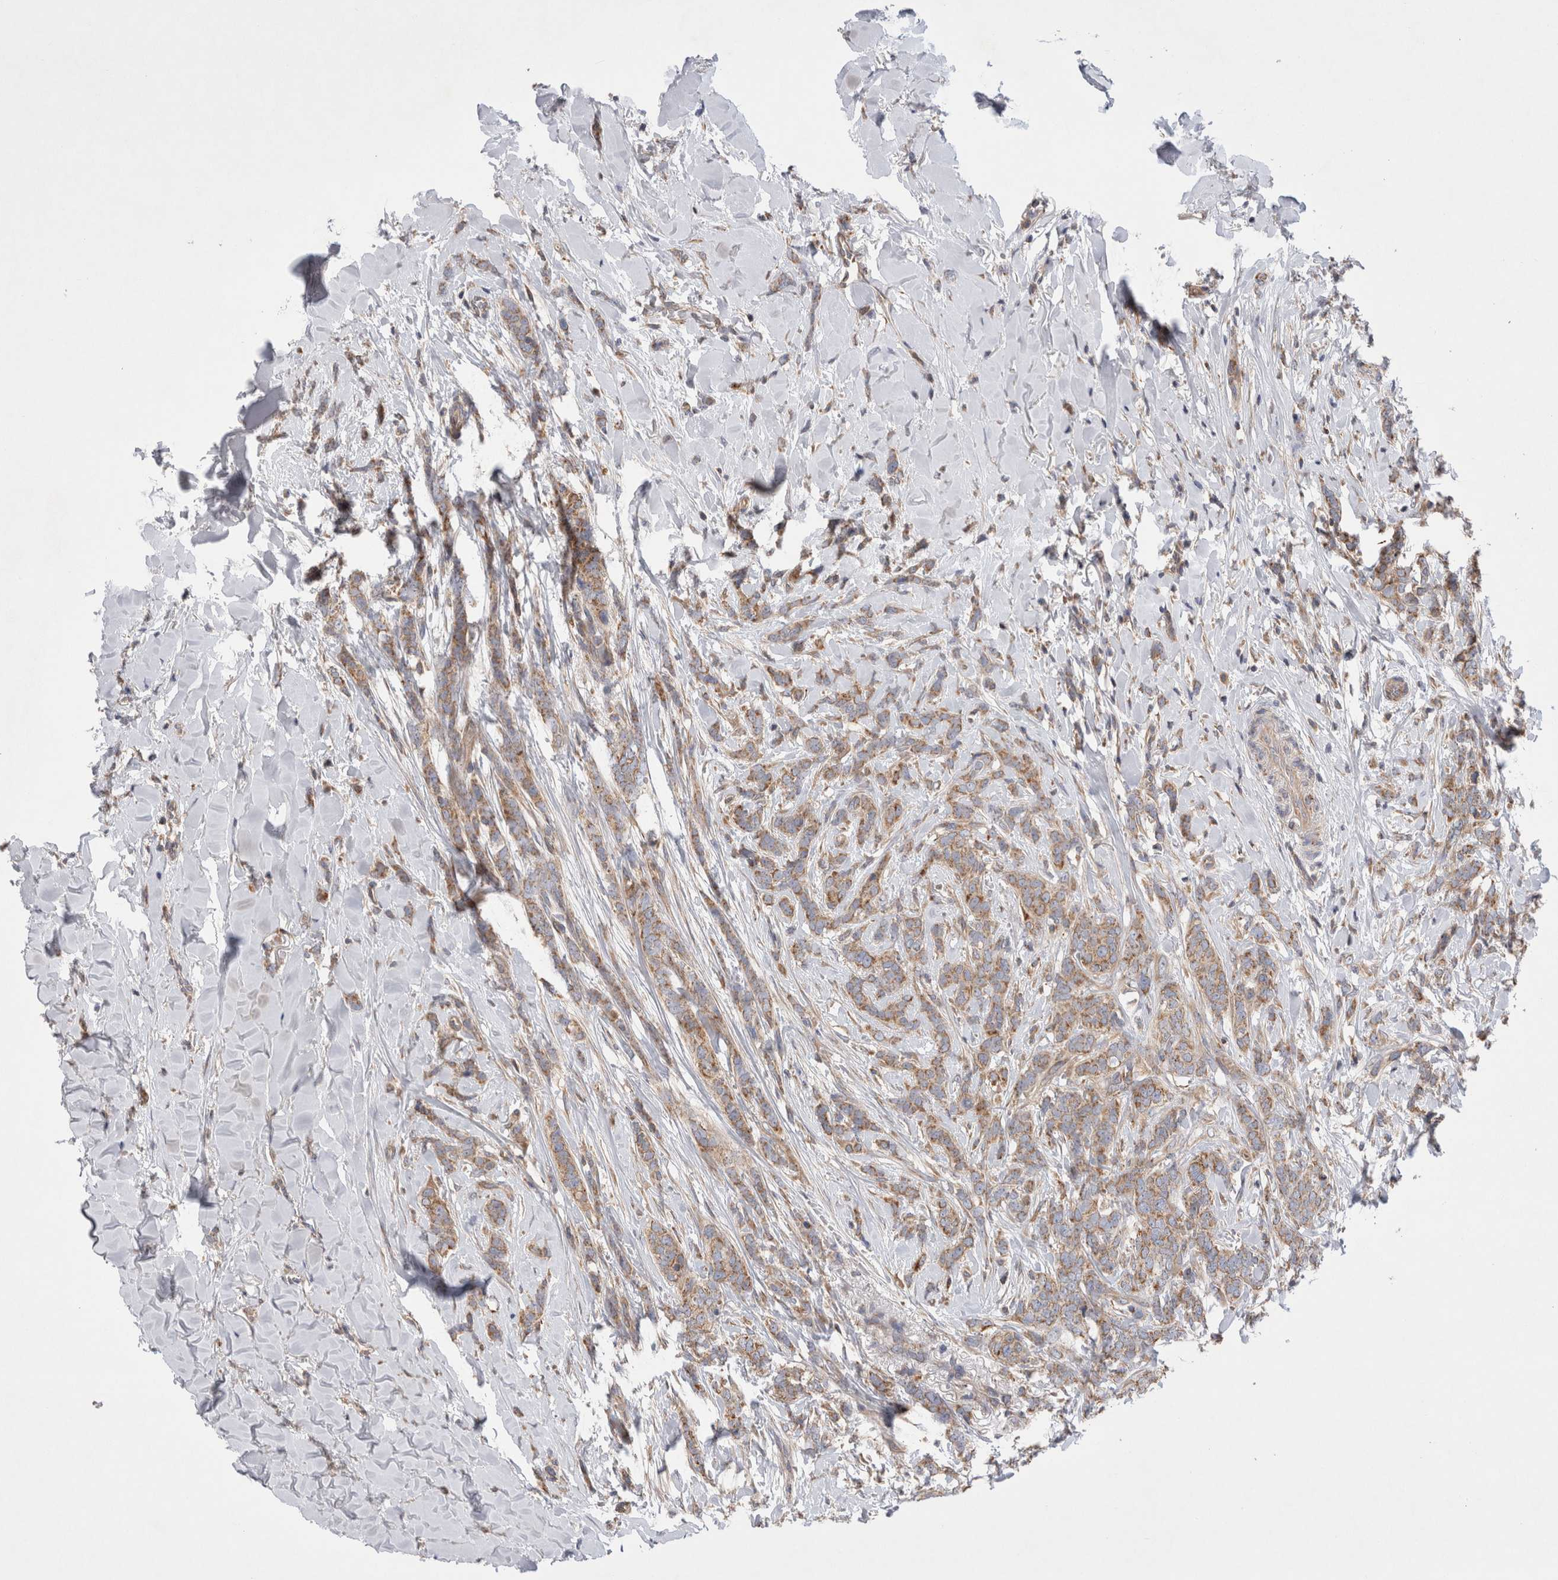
{"staining": {"intensity": "moderate", "quantity": ">75%", "location": "cytoplasmic/membranous"}, "tissue": "breast cancer", "cell_type": "Tumor cells", "image_type": "cancer", "snomed": [{"axis": "morphology", "description": "Lobular carcinoma"}, {"axis": "topography", "description": "Skin"}, {"axis": "topography", "description": "Breast"}], "caption": "Protein positivity by immunohistochemistry exhibits moderate cytoplasmic/membranous staining in about >75% of tumor cells in breast cancer (lobular carcinoma).", "gene": "TBC1D16", "patient": {"sex": "female", "age": 46}}